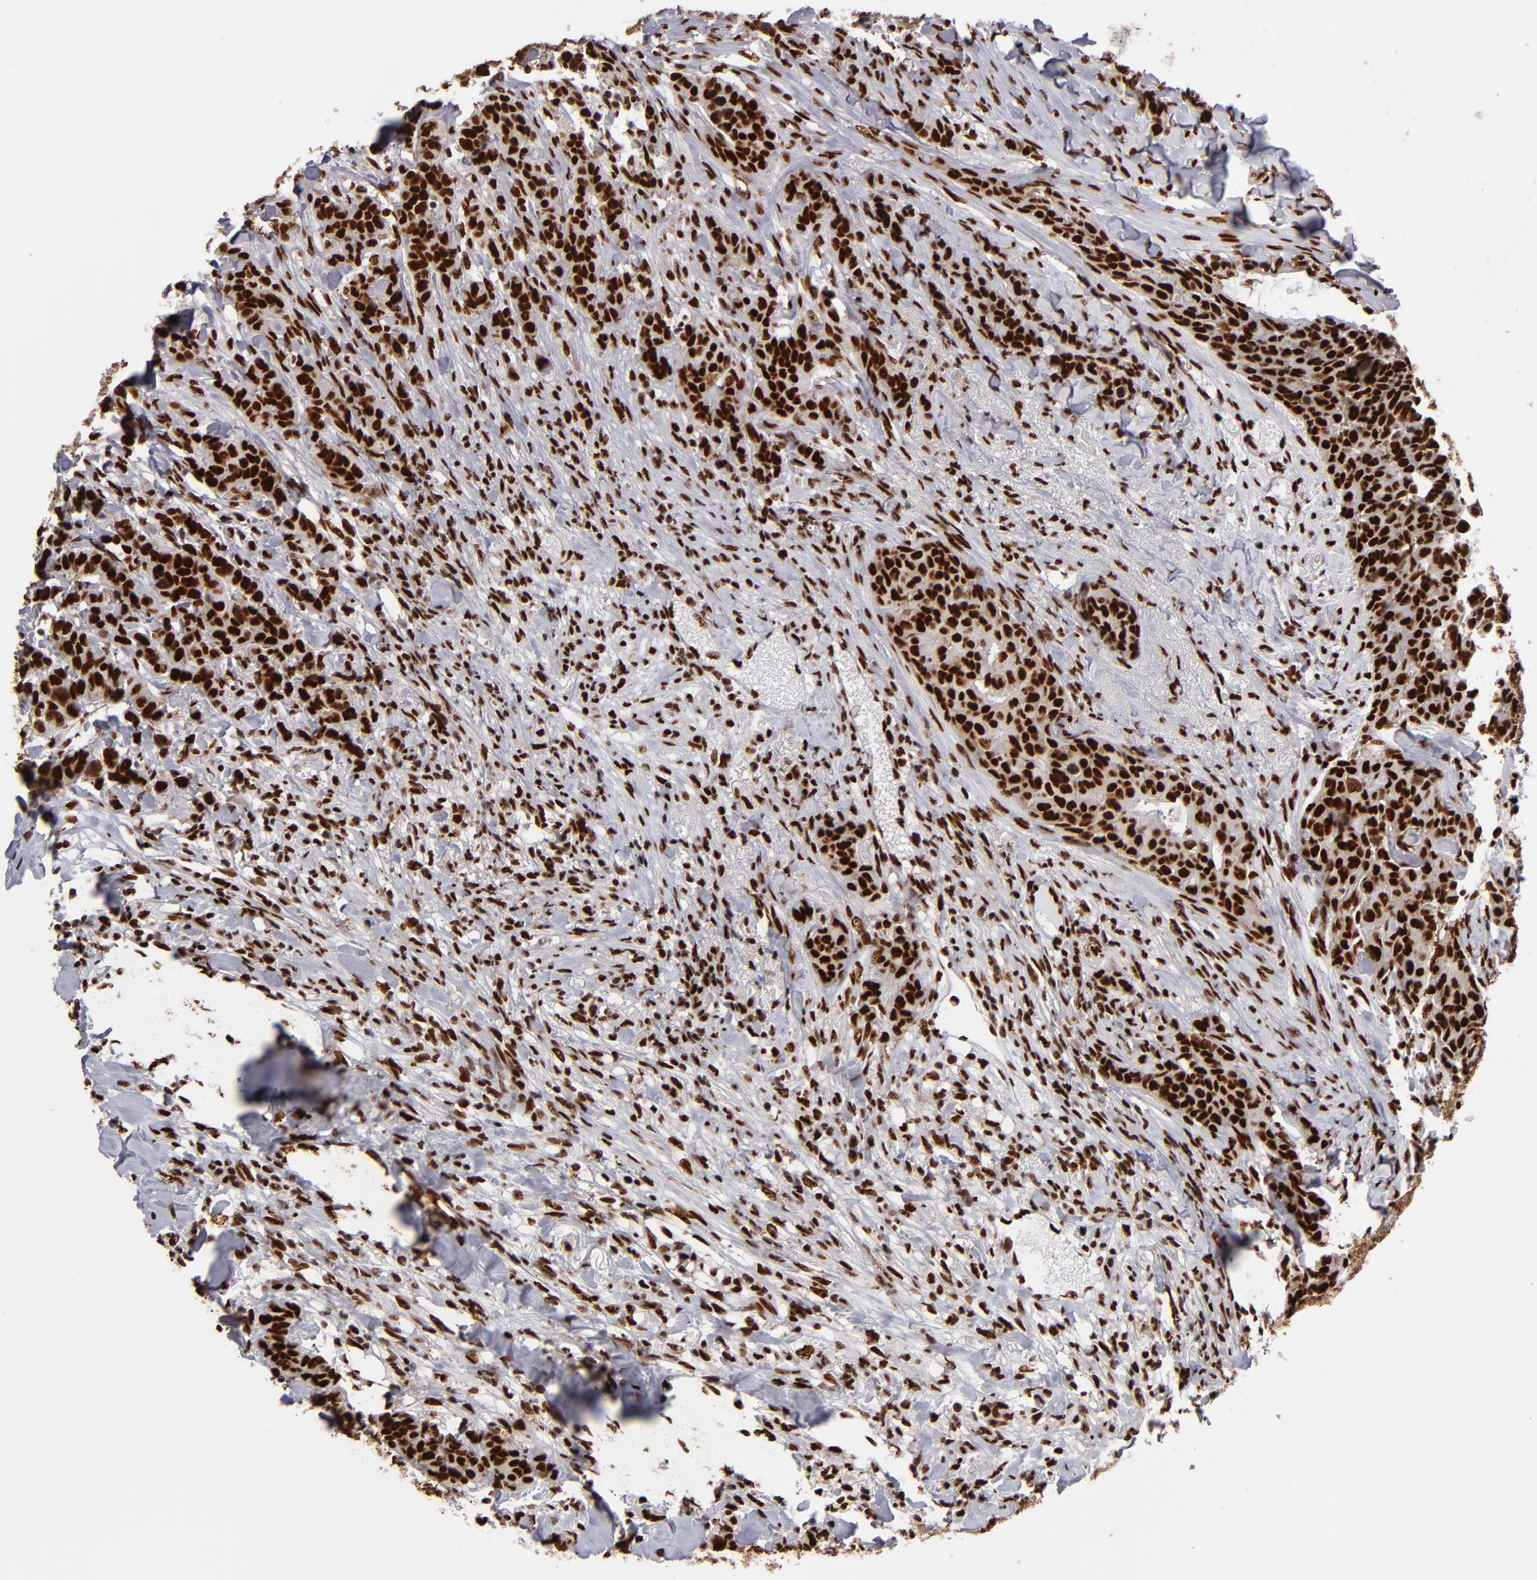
{"staining": {"intensity": "strong", "quantity": ">75%", "location": "nuclear"}, "tissue": "breast cancer", "cell_type": "Tumor cells", "image_type": "cancer", "snomed": [{"axis": "morphology", "description": "Duct carcinoma"}, {"axis": "topography", "description": "Breast"}], "caption": "Protein analysis of intraductal carcinoma (breast) tissue shows strong nuclear expression in approximately >75% of tumor cells.", "gene": "MRE11", "patient": {"sex": "female", "age": 40}}